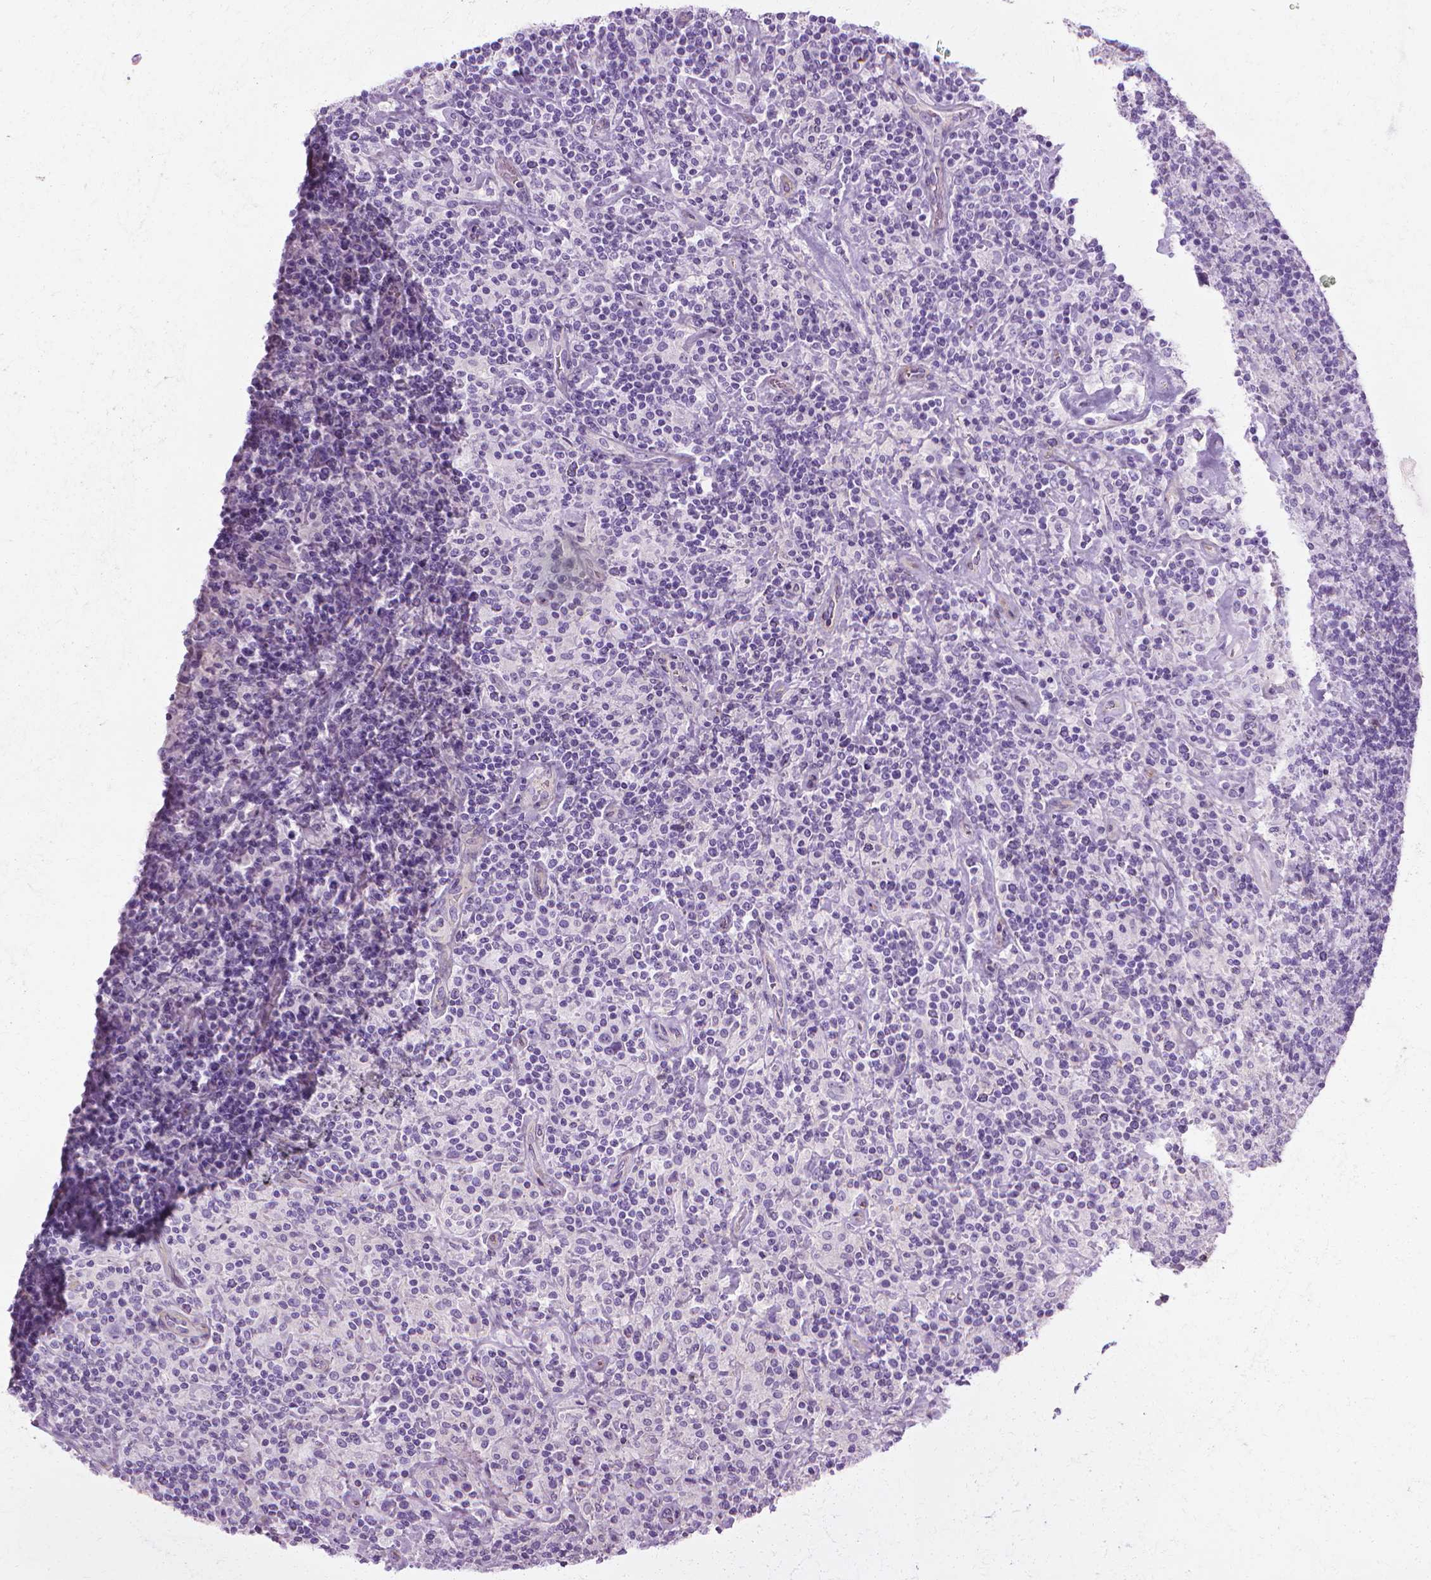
{"staining": {"intensity": "negative", "quantity": "none", "location": "none"}, "tissue": "lymphoma", "cell_type": "Tumor cells", "image_type": "cancer", "snomed": [{"axis": "morphology", "description": "Hodgkin's disease, NOS"}, {"axis": "topography", "description": "Lymph node"}], "caption": "The histopathology image exhibits no staining of tumor cells in lymphoma.", "gene": "CFAP157", "patient": {"sex": "male", "age": 70}}